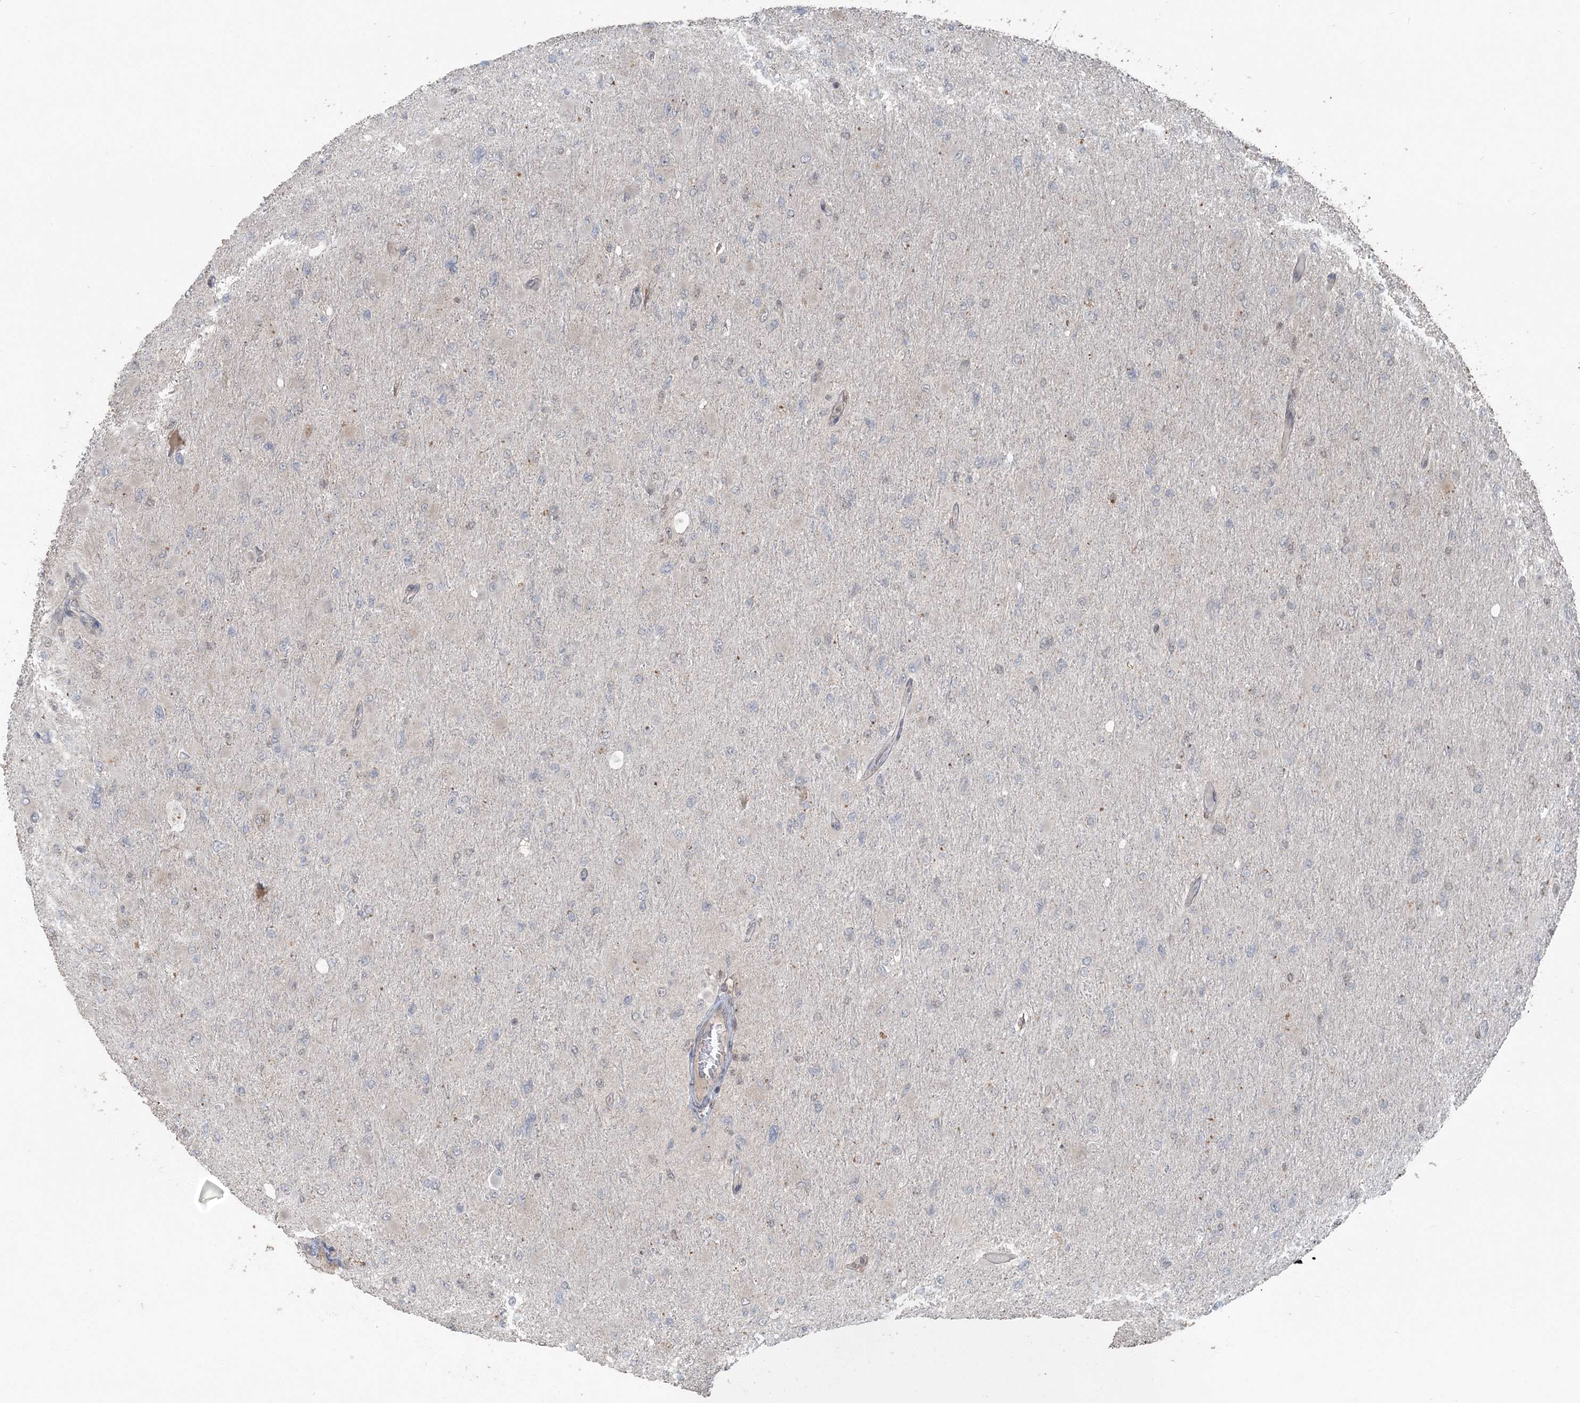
{"staining": {"intensity": "negative", "quantity": "none", "location": "none"}, "tissue": "glioma", "cell_type": "Tumor cells", "image_type": "cancer", "snomed": [{"axis": "morphology", "description": "Glioma, malignant, High grade"}, {"axis": "topography", "description": "Cerebral cortex"}], "caption": "The histopathology image reveals no significant positivity in tumor cells of glioma. (DAB (3,3'-diaminobenzidine) immunohistochemistry with hematoxylin counter stain).", "gene": "SLU7", "patient": {"sex": "female", "age": 36}}